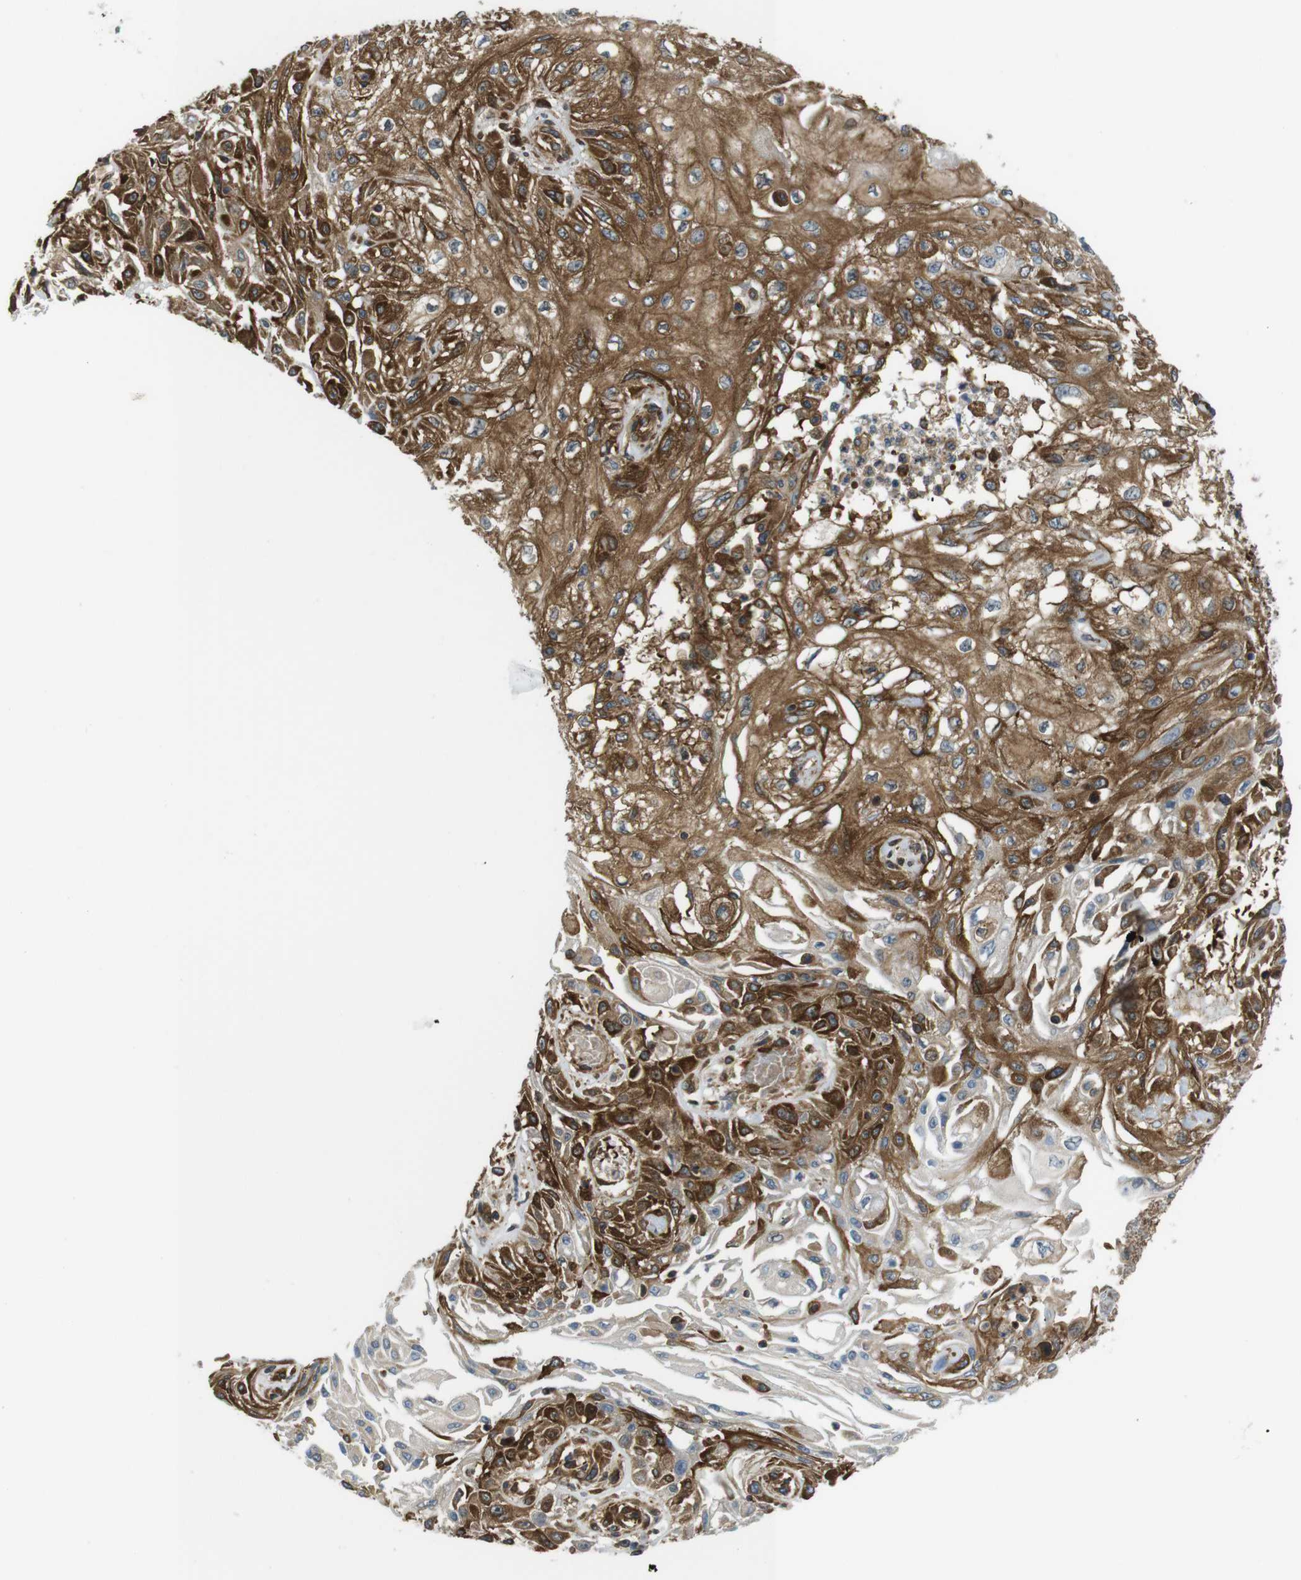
{"staining": {"intensity": "strong", "quantity": "25%-75%", "location": "cytoplasmic/membranous"}, "tissue": "skin cancer", "cell_type": "Tumor cells", "image_type": "cancer", "snomed": [{"axis": "morphology", "description": "Squamous cell carcinoma, NOS"}, {"axis": "topography", "description": "Skin"}], "caption": "High-magnification brightfield microscopy of skin cancer stained with DAB (3,3'-diaminobenzidine) (brown) and counterstained with hematoxylin (blue). tumor cells exhibit strong cytoplasmic/membranous expression is identified in about25%-75% of cells. (DAB (3,3'-diaminobenzidine) IHC, brown staining for protein, blue staining for nuclei).", "gene": "TSC1", "patient": {"sex": "male", "age": 75}}